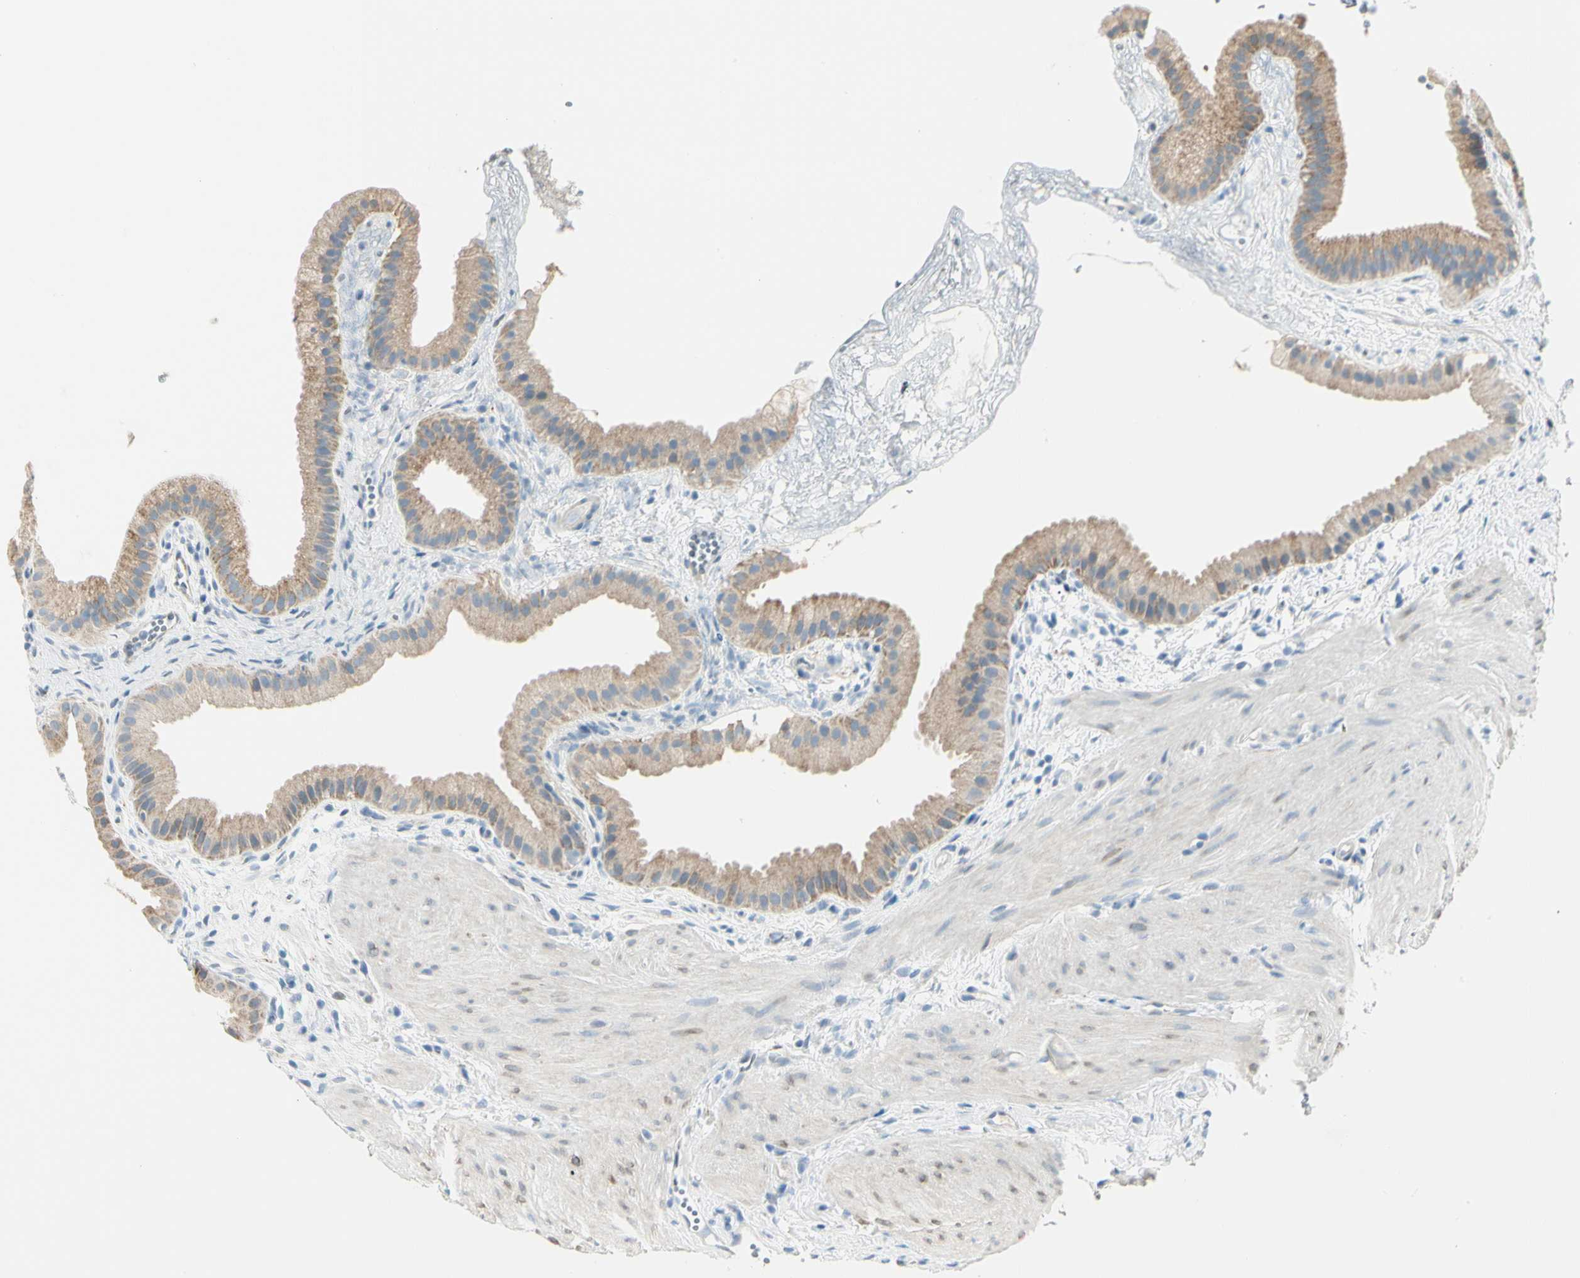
{"staining": {"intensity": "moderate", "quantity": ">75%", "location": "cytoplasmic/membranous"}, "tissue": "gallbladder", "cell_type": "Glandular cells", "image_type": "normal", "snomed": [{"axis": "morphology", "description": "Normal tissue, NOS"}, {"axis": "topography", "description": "Gallbladder"}], "caption": "Glandular cells reveal medium levels of moderate cytoplasmic/membranous positivity in approximately >75% of cells in benign gallbladder.", "gene": "SLC6A15", "patient": {"sex": "female", "age": 64}}